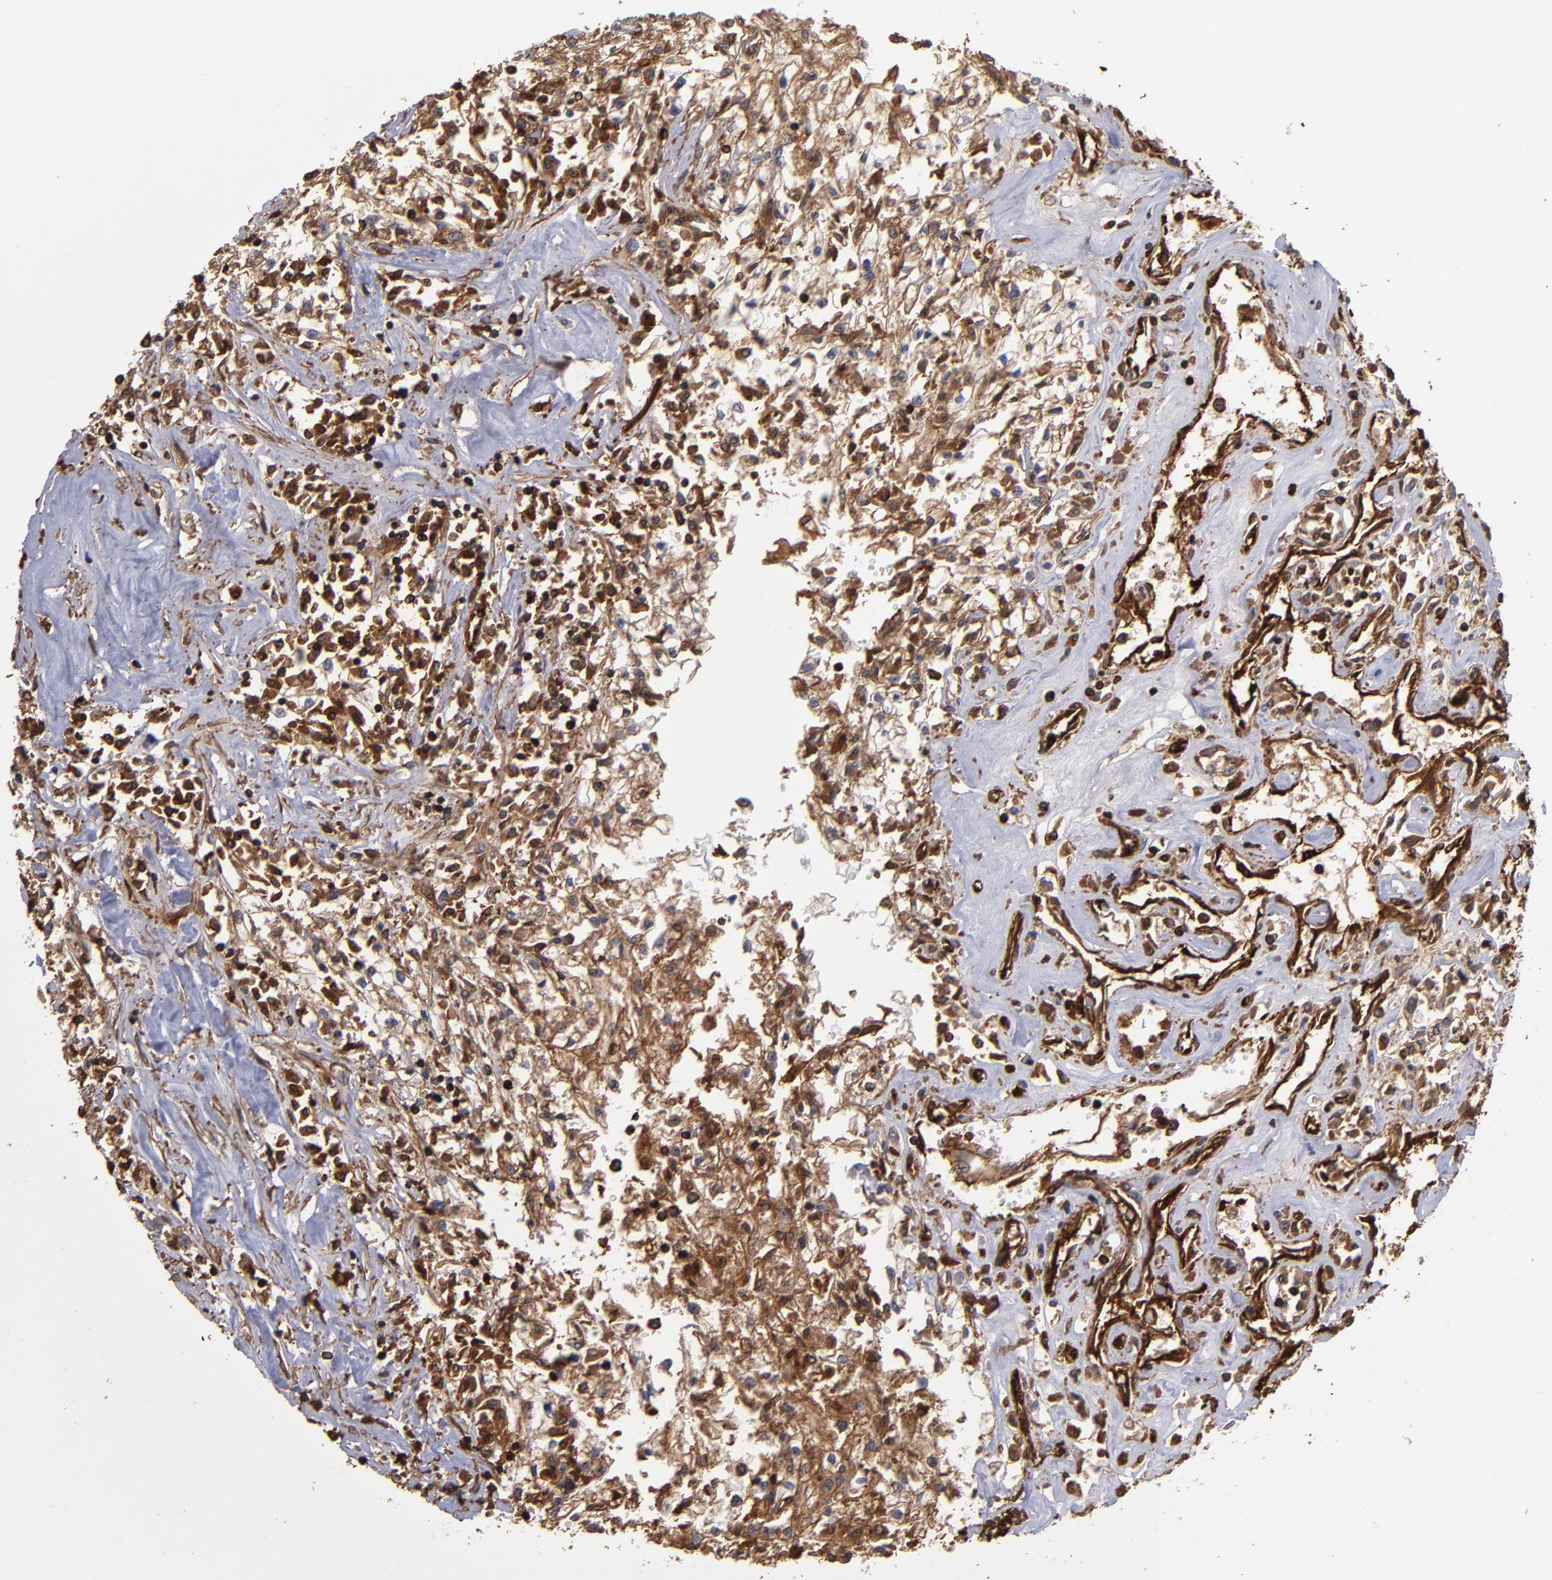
{"staining": {"intensity": "moderate", "quantity": ">75%", "location": "cytoplasmic/membranous"}, "tissue": "renal cancer", "cell_type": "Tumor cells", "image_type": "cancer", "snomed": [{"axis": "morphology", "description": "Adenocarcinoma, NOS"}, {"axis": "topography", "description": "Kidney"}], "caption": "Immunohistochemistry (IHC) photomicrograph of neoplastic tissue: renal adenocarcinoma stained using immunohistochemistry (IHC) exhibits medium levels of moderate protein expression localized specifically in the cytoplasmic/membranous of tumor cells, appearing as a cytoplasmic/membranous brown color.", "gene": "ACTN4", "patient": {"sex": "male", "age": 78}}